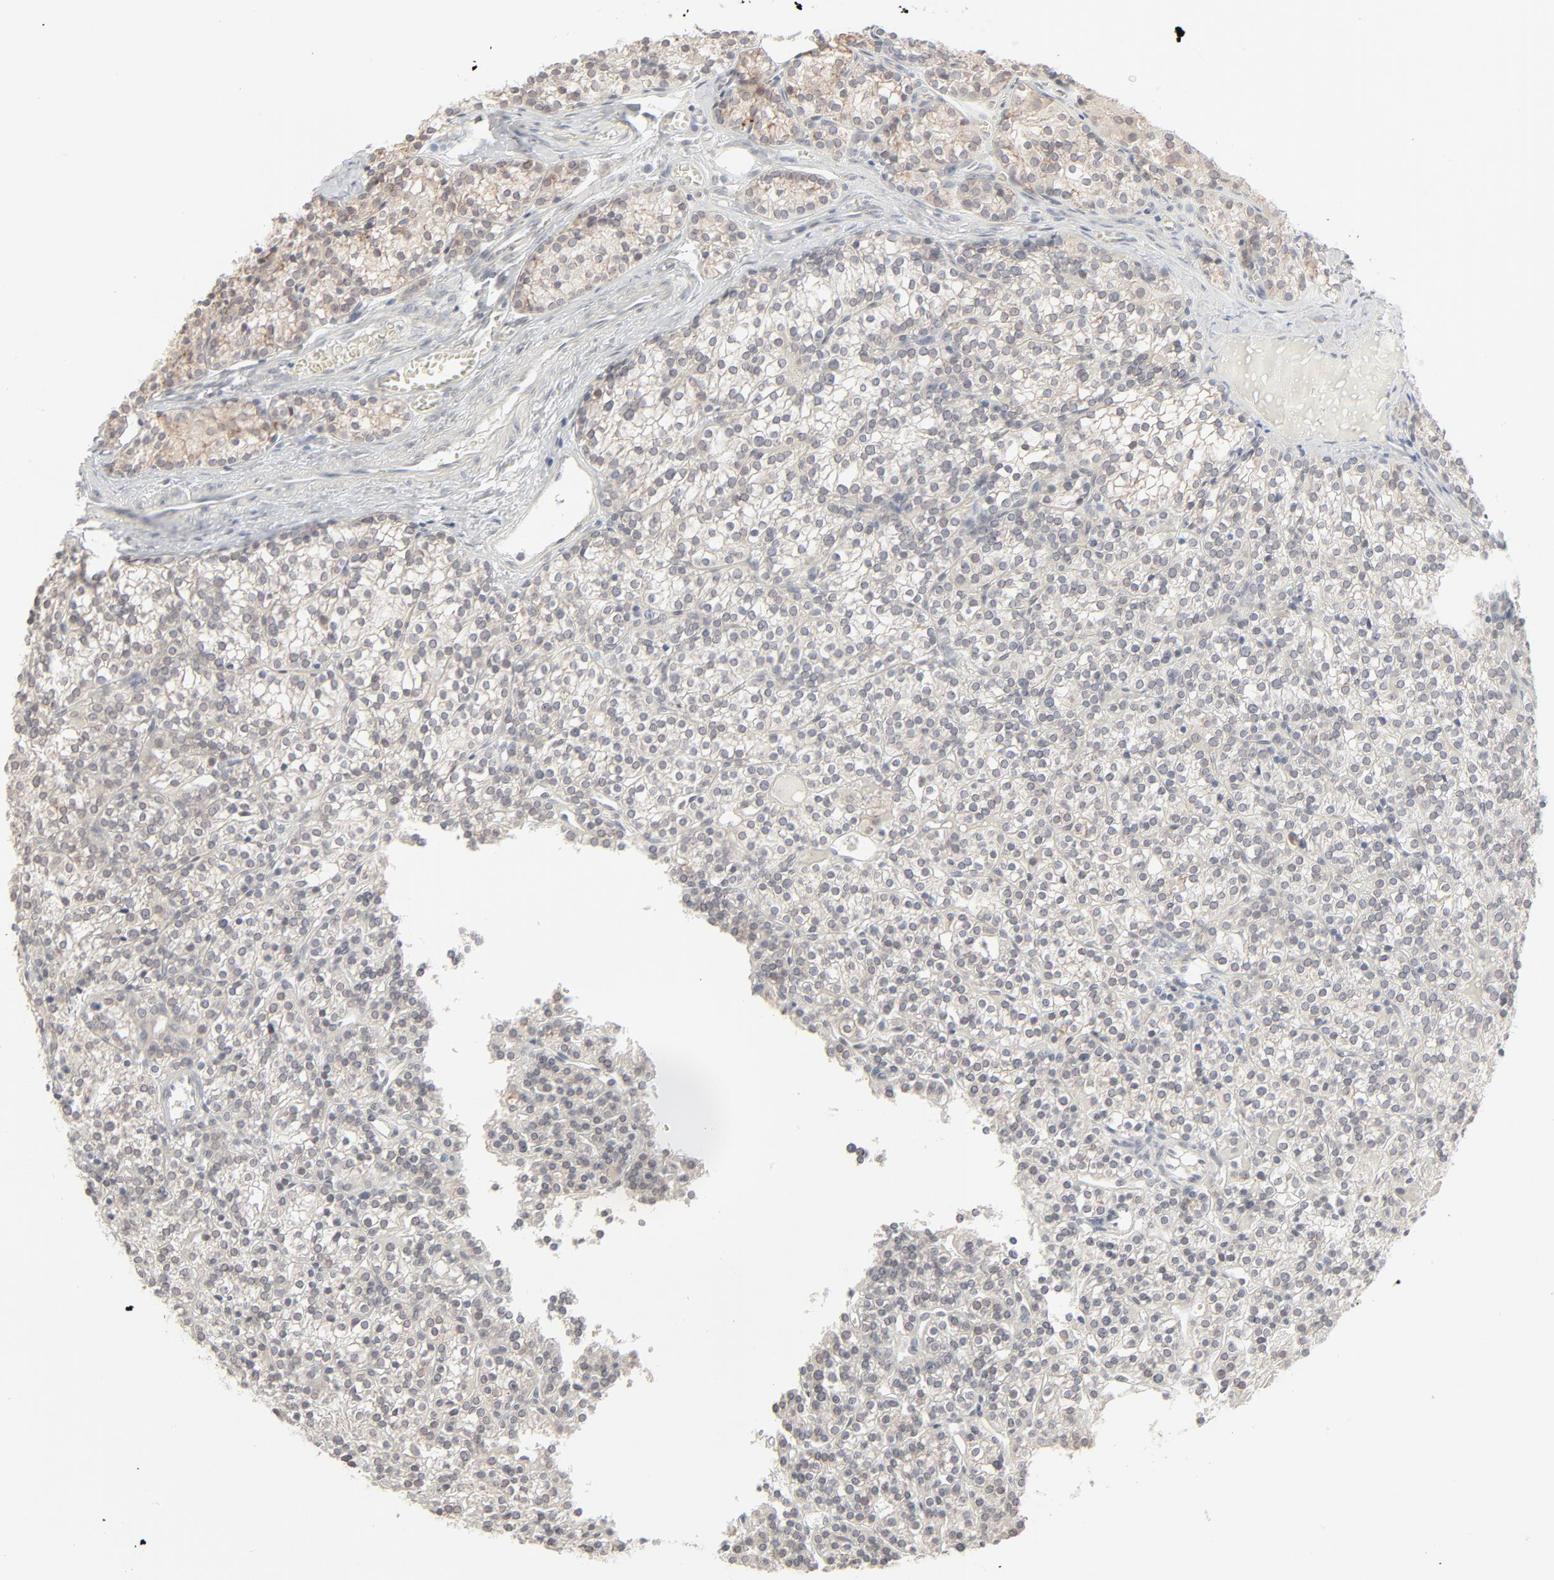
{"staining": {"intensity": "weak", "quantity": "<25%", "location": "cytoplasmic/membranous,nuclear"}, "tissue": "parathyroid gland", "cell_type": "Glandular cells", "image_type": "normal", "snomed": [{"axis": "morphology", "description": "Normal tissue, NOS"}, {"axis": "topography", "description": "Parathyroid gland"}], "caption": "The IHC micrograph has no significant expression in glandular cells of parathyroid gland.", "gene": "MAD1L1", "patient": {"sex": "female", "age": 50}}